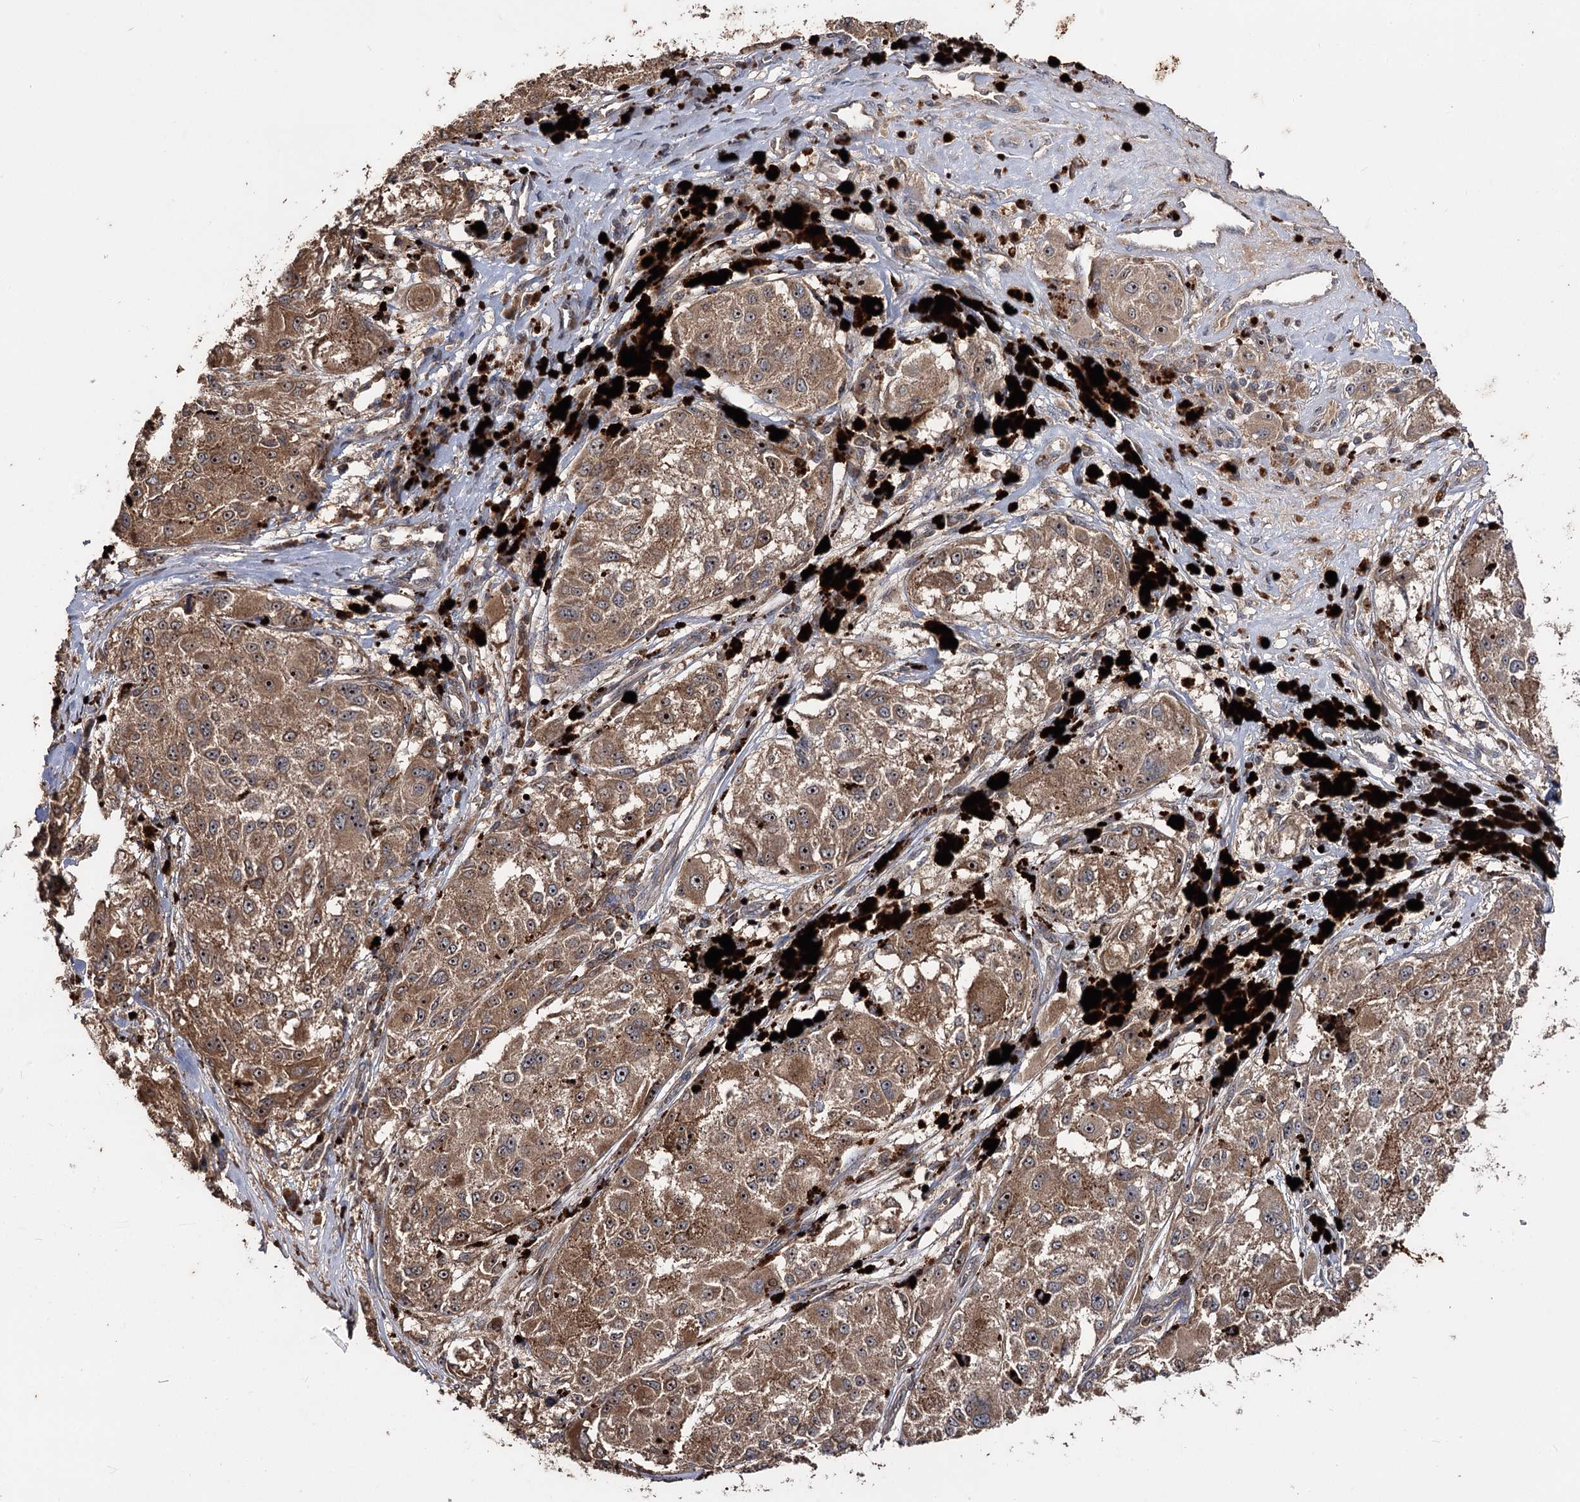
{"staining": {"intensity": "moderate", "quantity": ">75%", "location": "cytoplasmic/membranous,nuclear"}, "tissue": "melanoma", "cell_type": "Tumor cells", "image_type": "cancer", "snomed": [{"axis": "morphology", "description": "Necrosis, NOS"}, {"axis": "morphology", "description": "Malignant melanoma, NOS"}, {"axis": "topography", "description": "Skin"}], "caption": "Immunohistochemistry of melanoma shows medium levels of moderate cytoplasmic/membranous and nuclear expression in approximately >75% of tumor cells.", "gene": "FAM53B", "patient": {"sex": "female", "age": 87}}